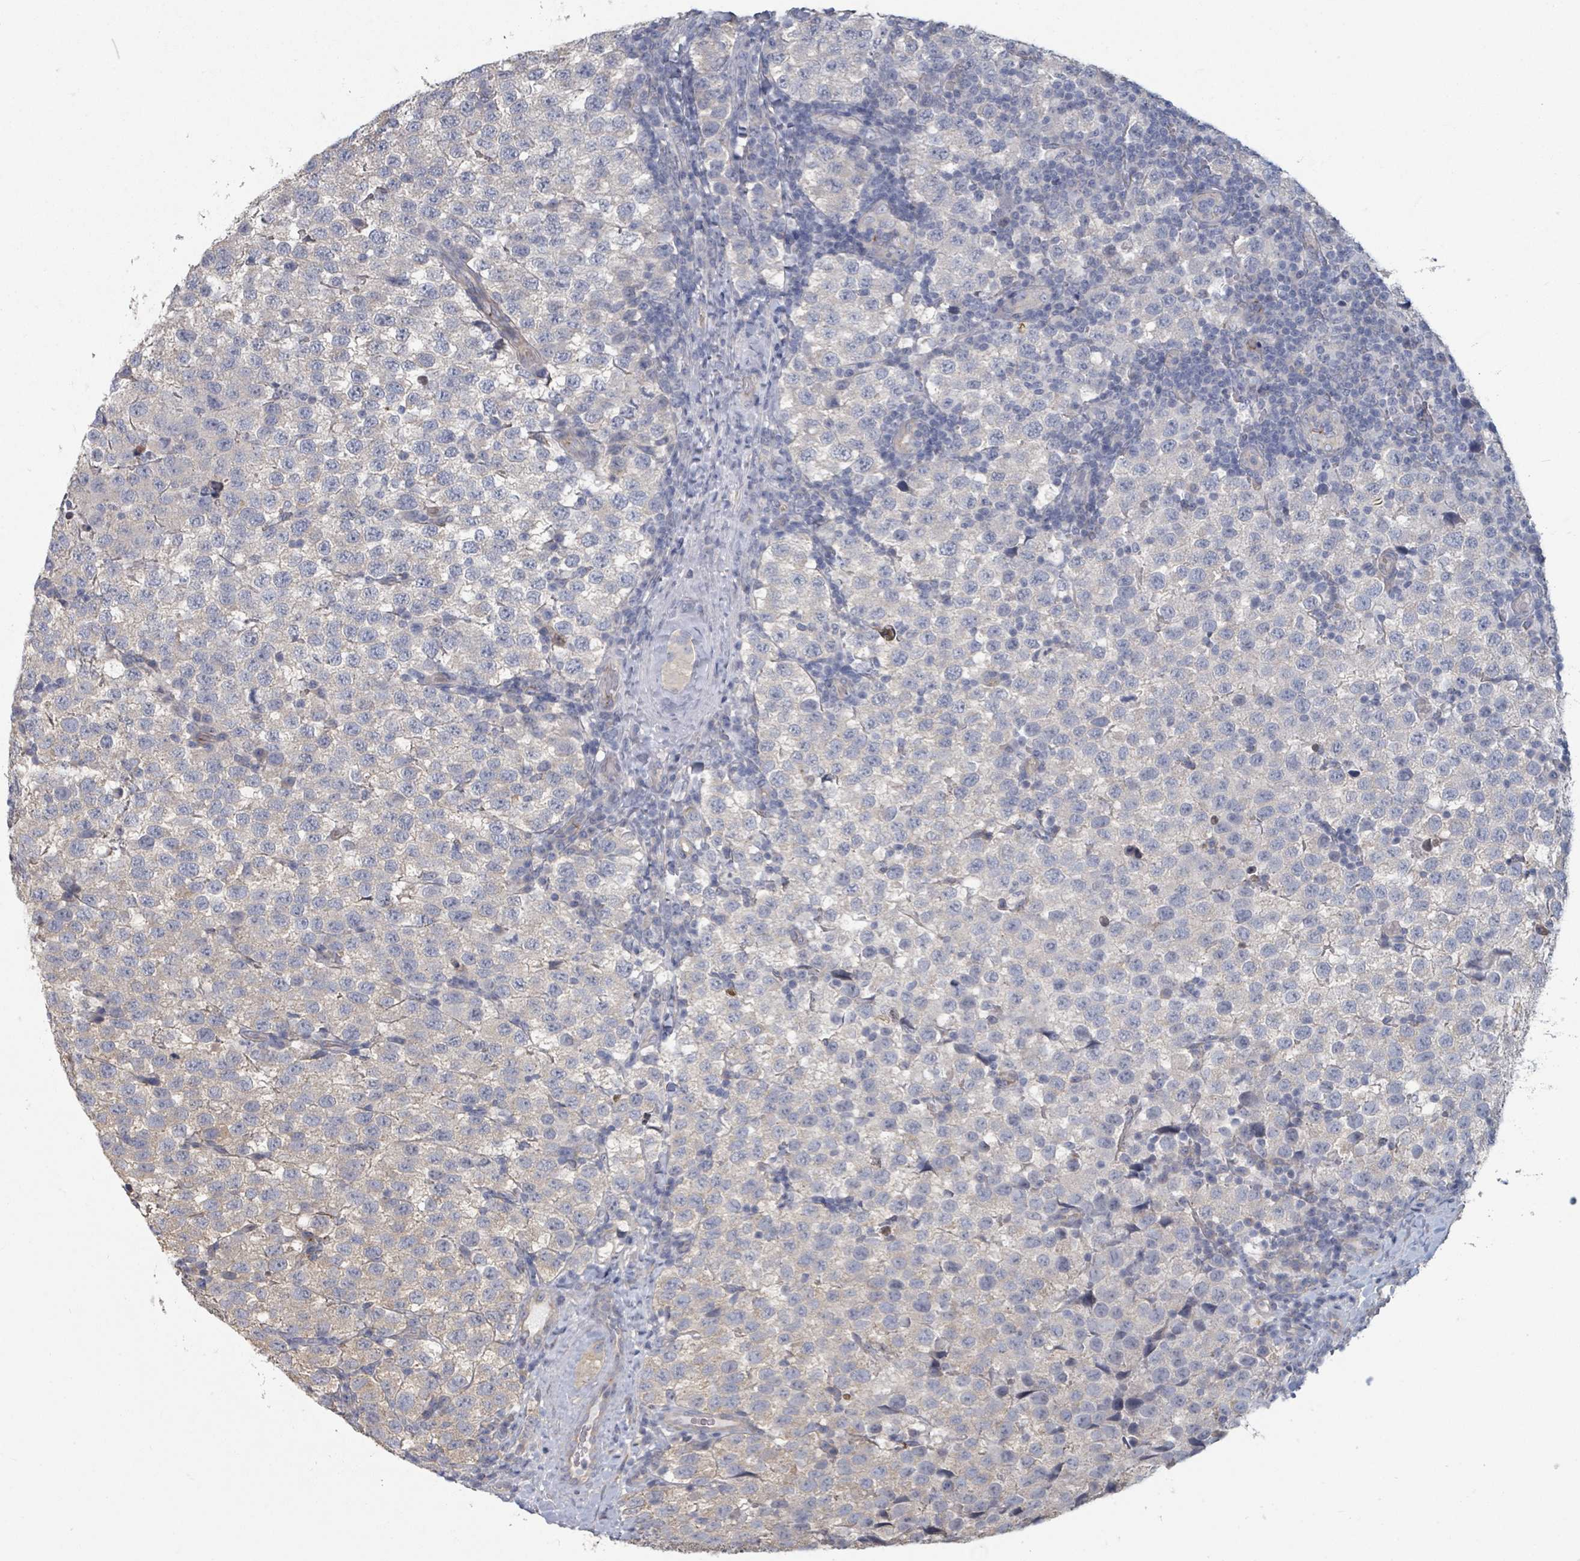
{"staining": {"intensity": "negative", "quantity": "none", "location": "none"}, "tissue": "testis cancer", "cell_type": "Tumor cells", "image_type": "cancer", "snomed": [{"axis": "morphology", "description": "Seminoma, NOS"}, {"axis": "topography", "description": "Testis"}], "caption": "Image shows no significant protein expression in tumor cells of testis cancer (seminoma).", "gene": "PLAUR", "patient": {"sex": "male", "age": 34}}